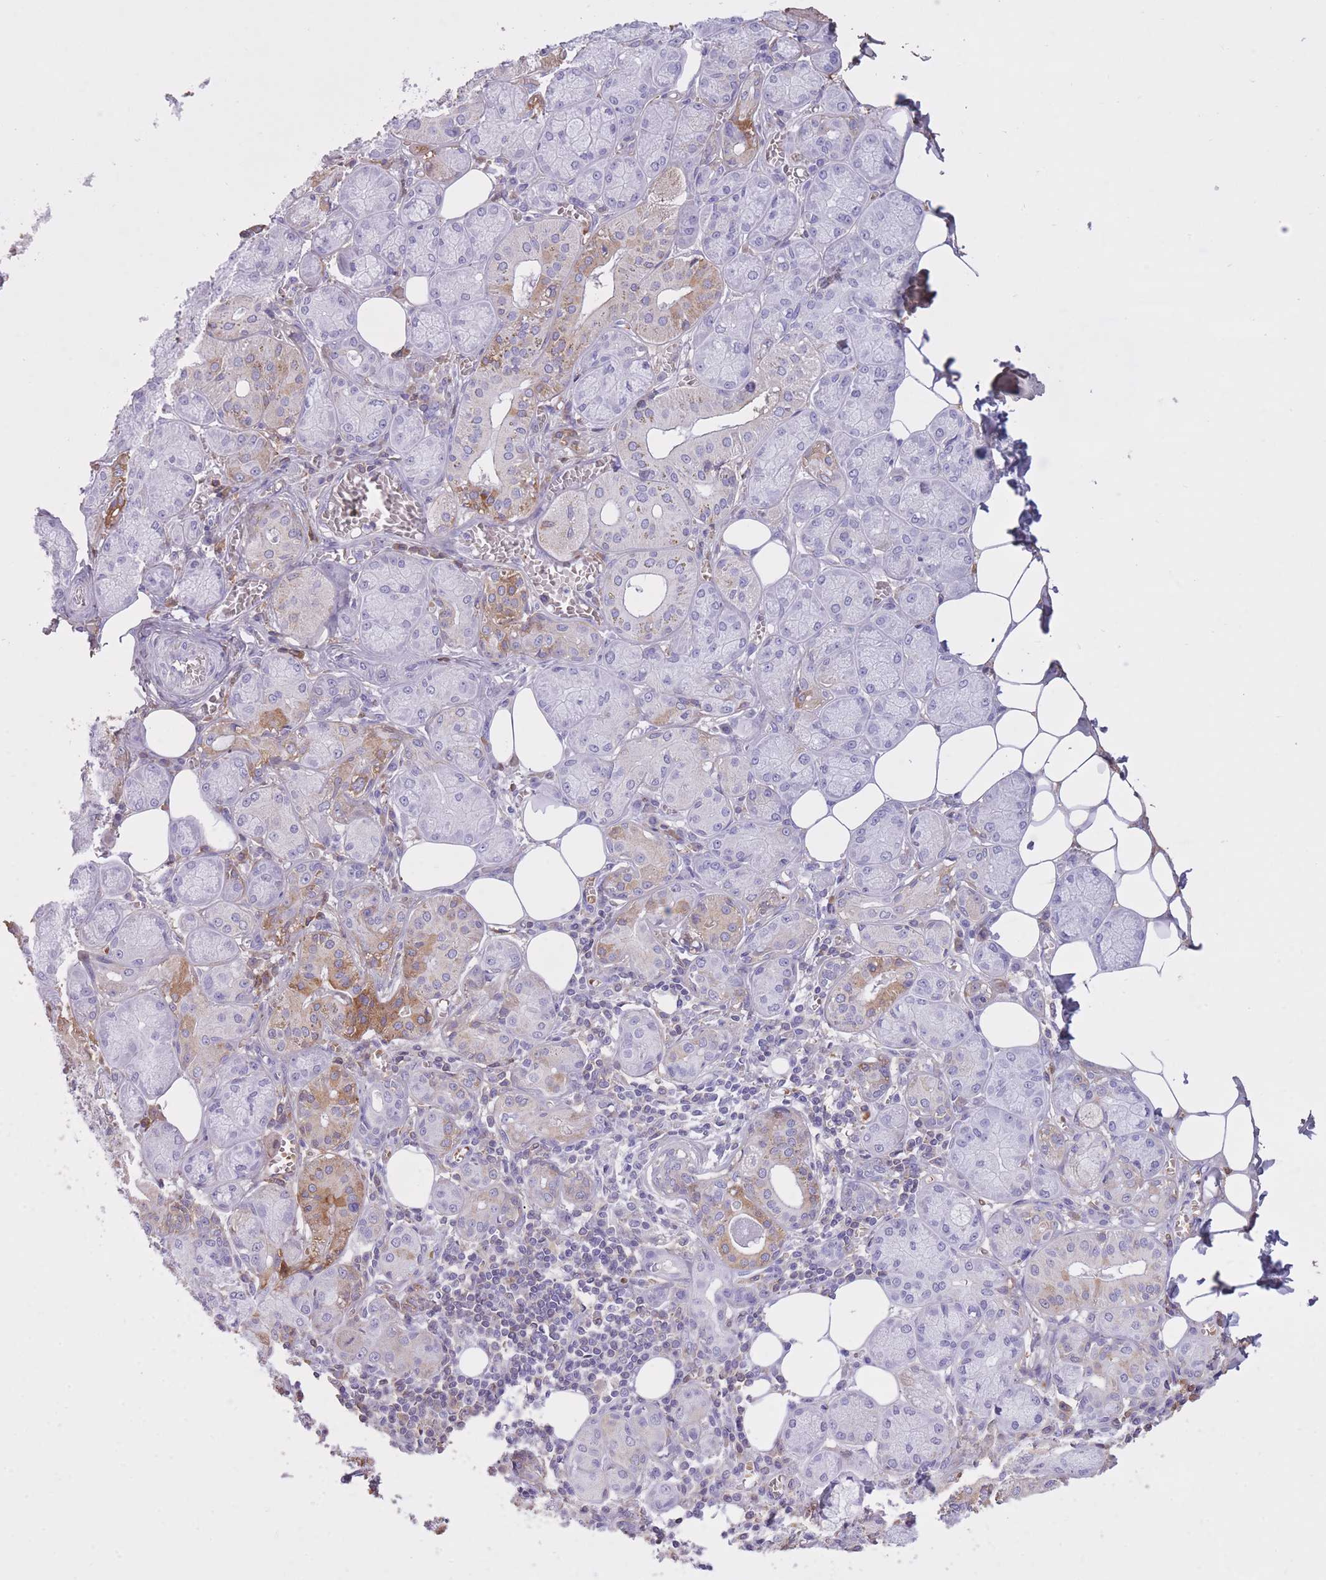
{"staining": {"intensity": "moderate", "quantity": "<25%", "location": "cytoplasmic/membranous"}, "tissue": "salivary gland", "cell_type": "Glandular cells", "image_type": "normal", "snomed": [{"axis": "morphology", "description": "Normal tissue, NOS"}, {"axis": "topography", "description": "Salivary gland"}], "caption": "An image of human salivary gland stained for a protein reveals moderate cytoplasmic/membranous brown staining in glandular cells.", "gene": "AP3S1", "patient": {"sex": "male", "age": 74}}